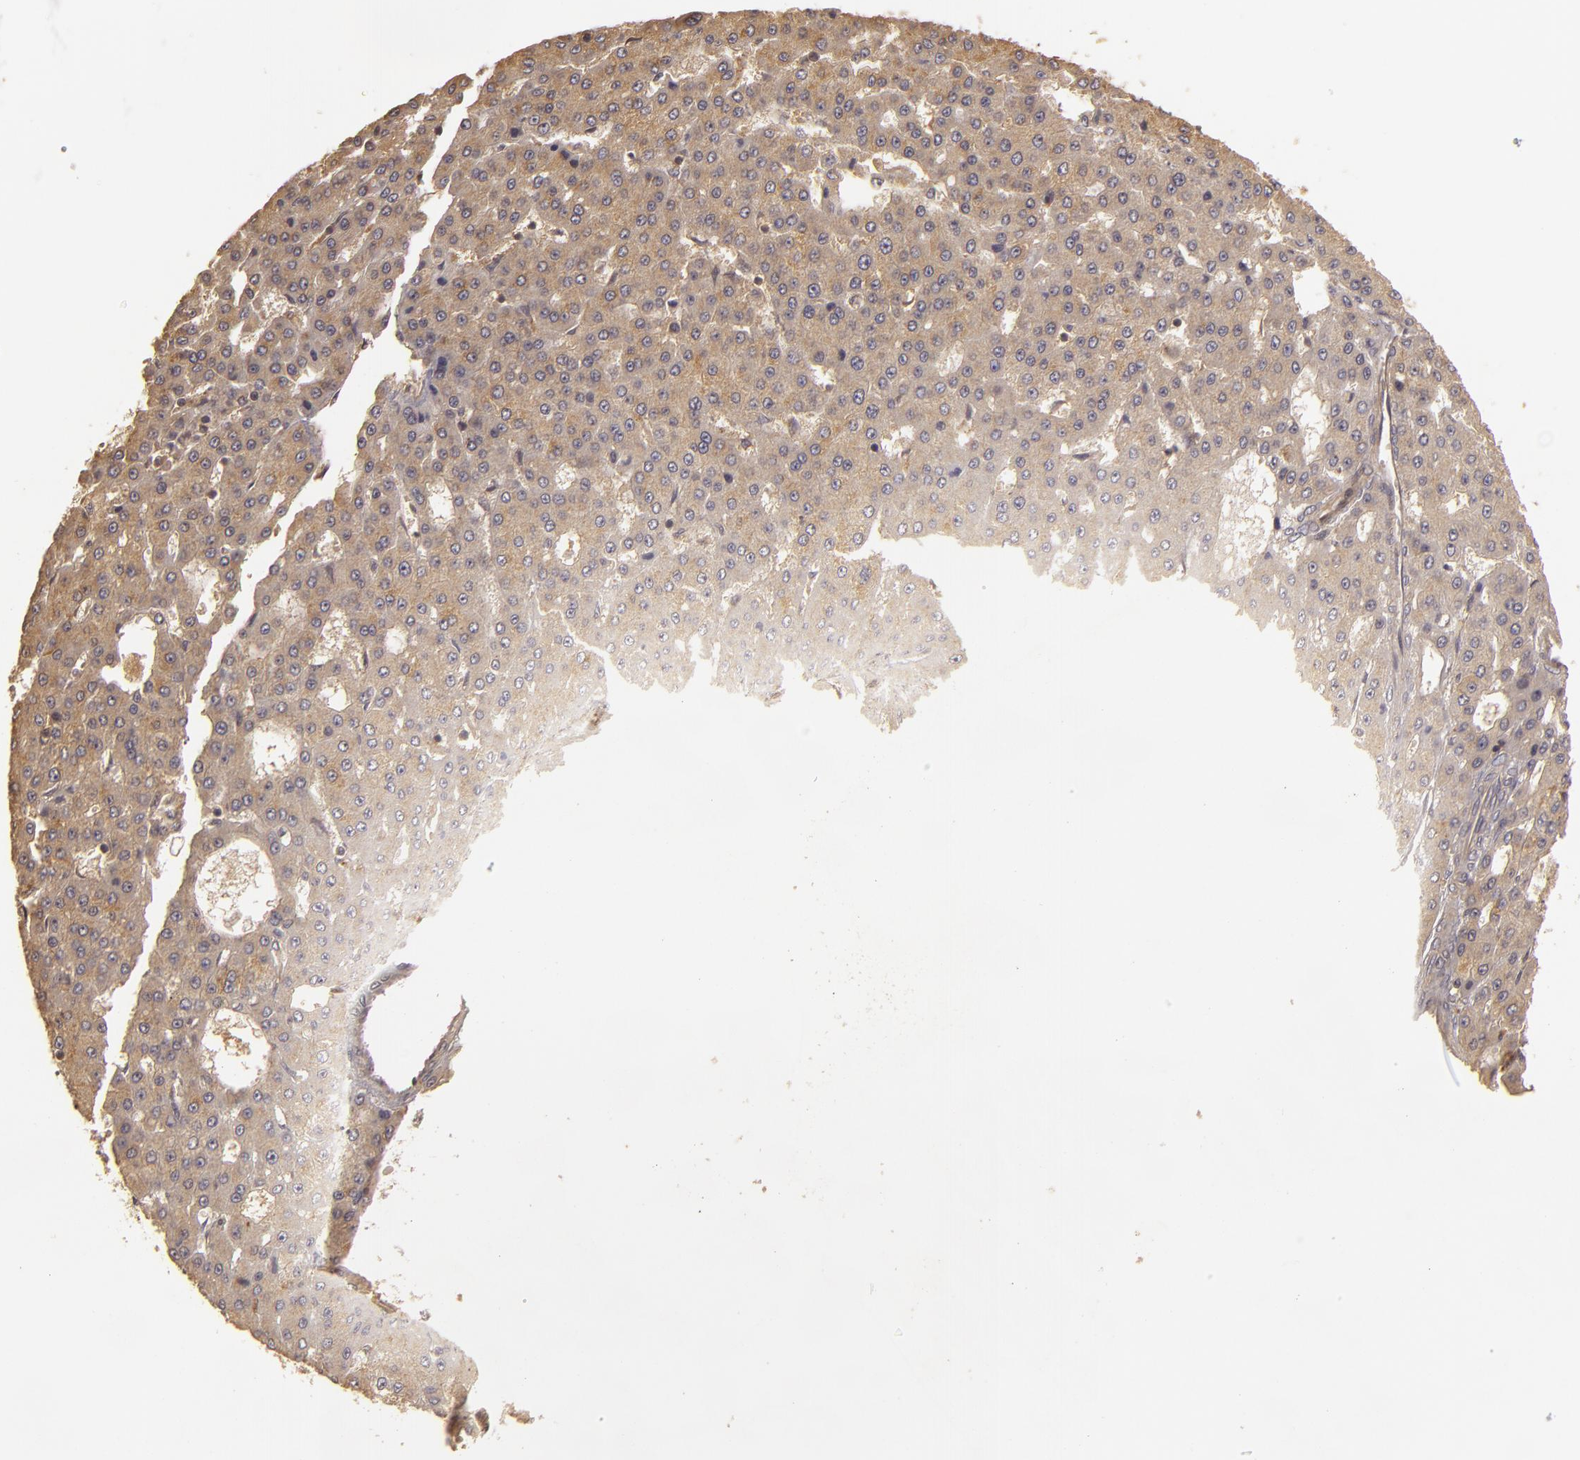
{"staining": {"intensity": "weak", "quantity": ">75%", "location": "cytoplasmic/membranous"}, "tissue": "liver cancer", "cell_type": "Tumor cells", "image_type": "cancer", "snomed": [{"axis": "morphology", "description": "Carcinoma, Hepatocellular, NOS"}, {"axis": "topography", "description": "Liver"}], "caption": "This photomicrograph exhibits IHC staining of liver cancer (hepatocellular carcinoma), with low weak cytoplasmic/membranous staining in about >75% of tumor cells.", "gene": "HRAS", "patient": {"sex": "male", "age": 47}}